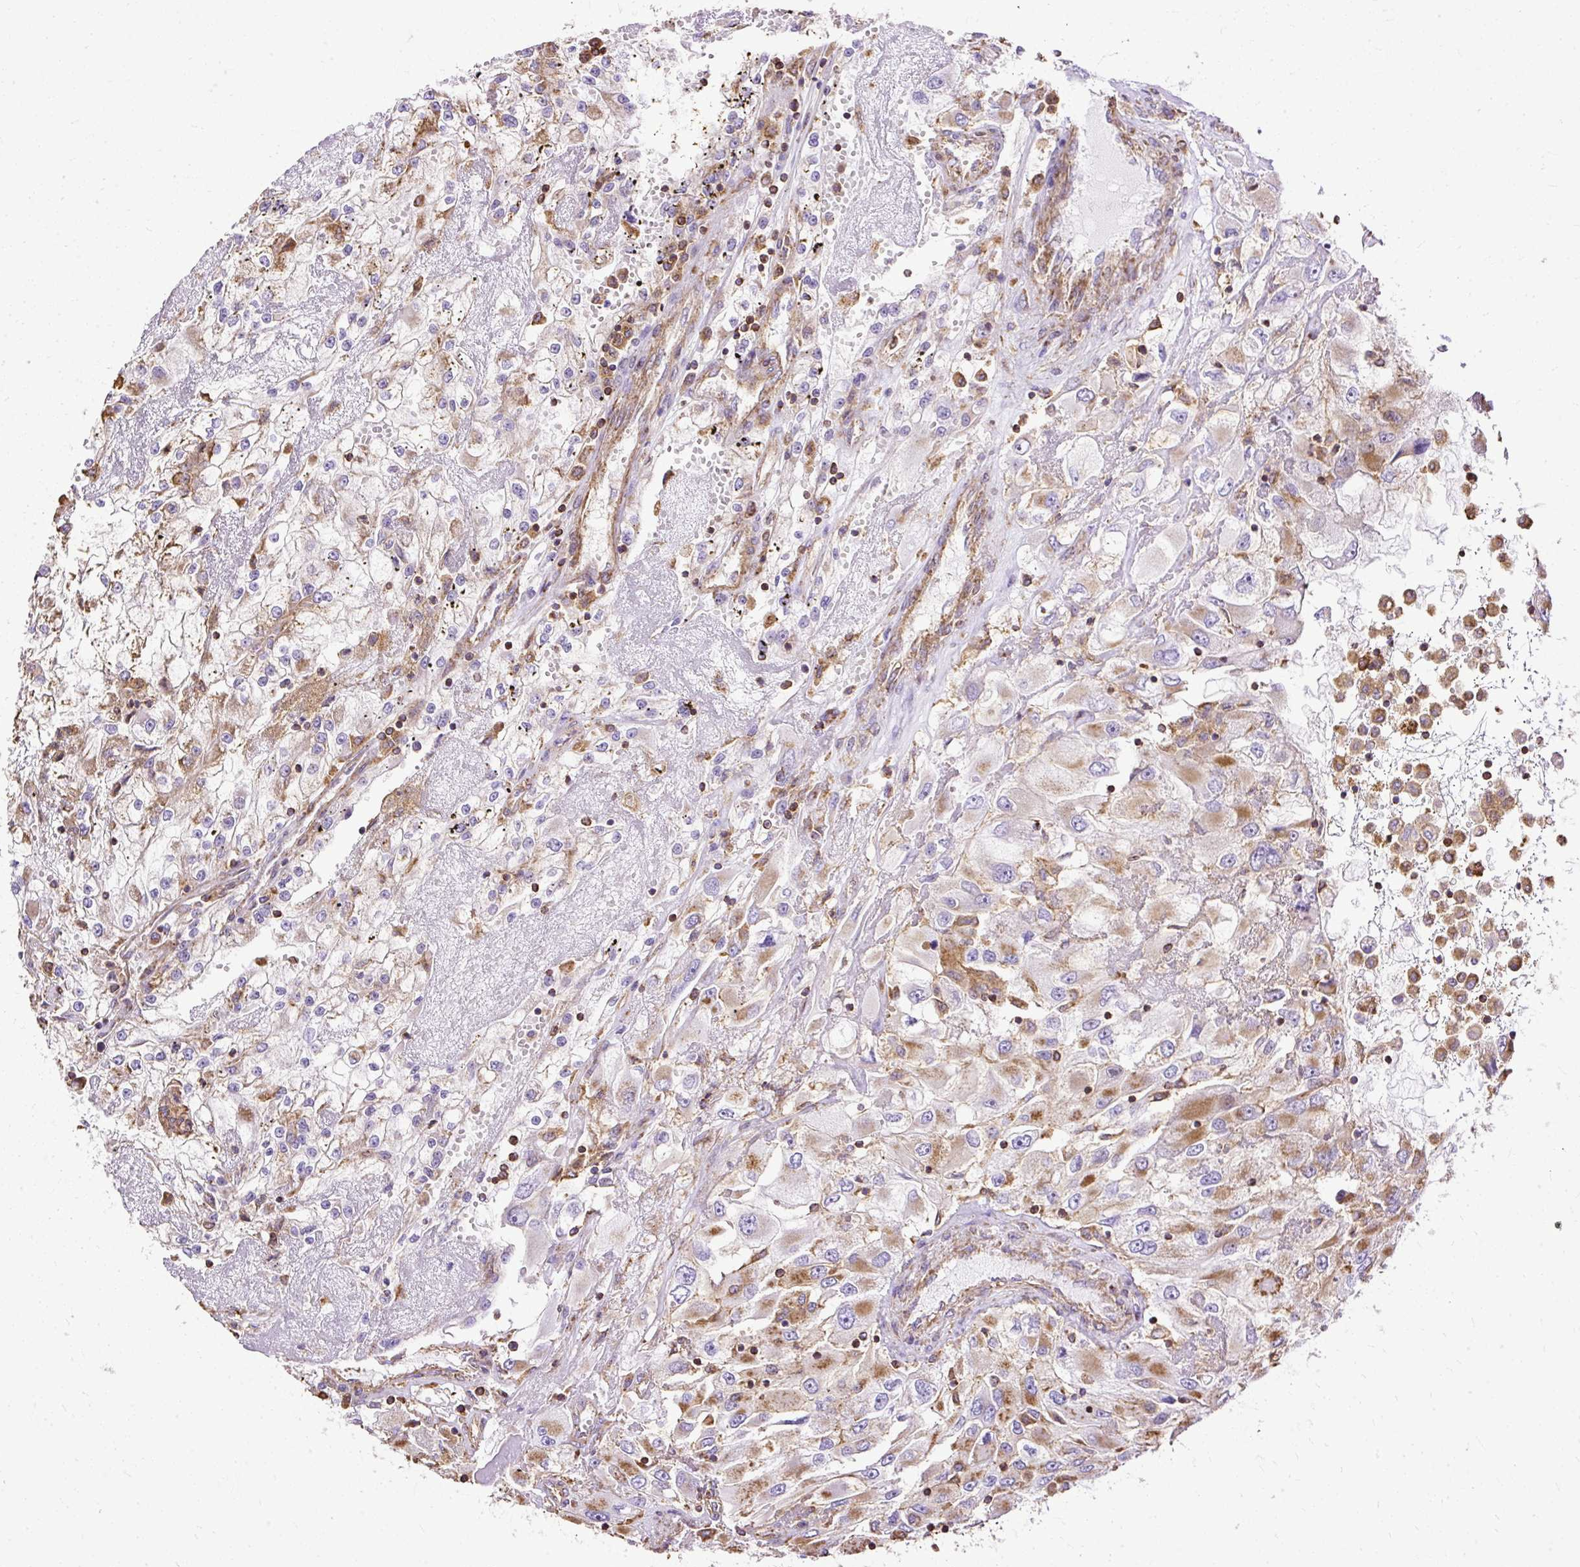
{"staining": {"intensity": "moderate", "quantity": "25%-75%", "location": "cytoplasmic/membranous"}, "tissue": "renal cancer", "cell_type": "Tumor cells", "image_type": "cancer", "snomed": [{"axis": "morphology", "description": "Adenocarcinoma, NOS"}, {"axis": "topography", "description": "Kidney"}], "caption": "High-magnification brightfield microscopy of renal adenocarcinoma stained with DAB (brown) and counterstained with hematoxylin (blue). tumor cells exhibit moderate cytoplasmic/membranous staining is appreciated in about25%-75% of cells.", "gene": "KLHL11", "patient": {"sex": "female", "age": 52}}